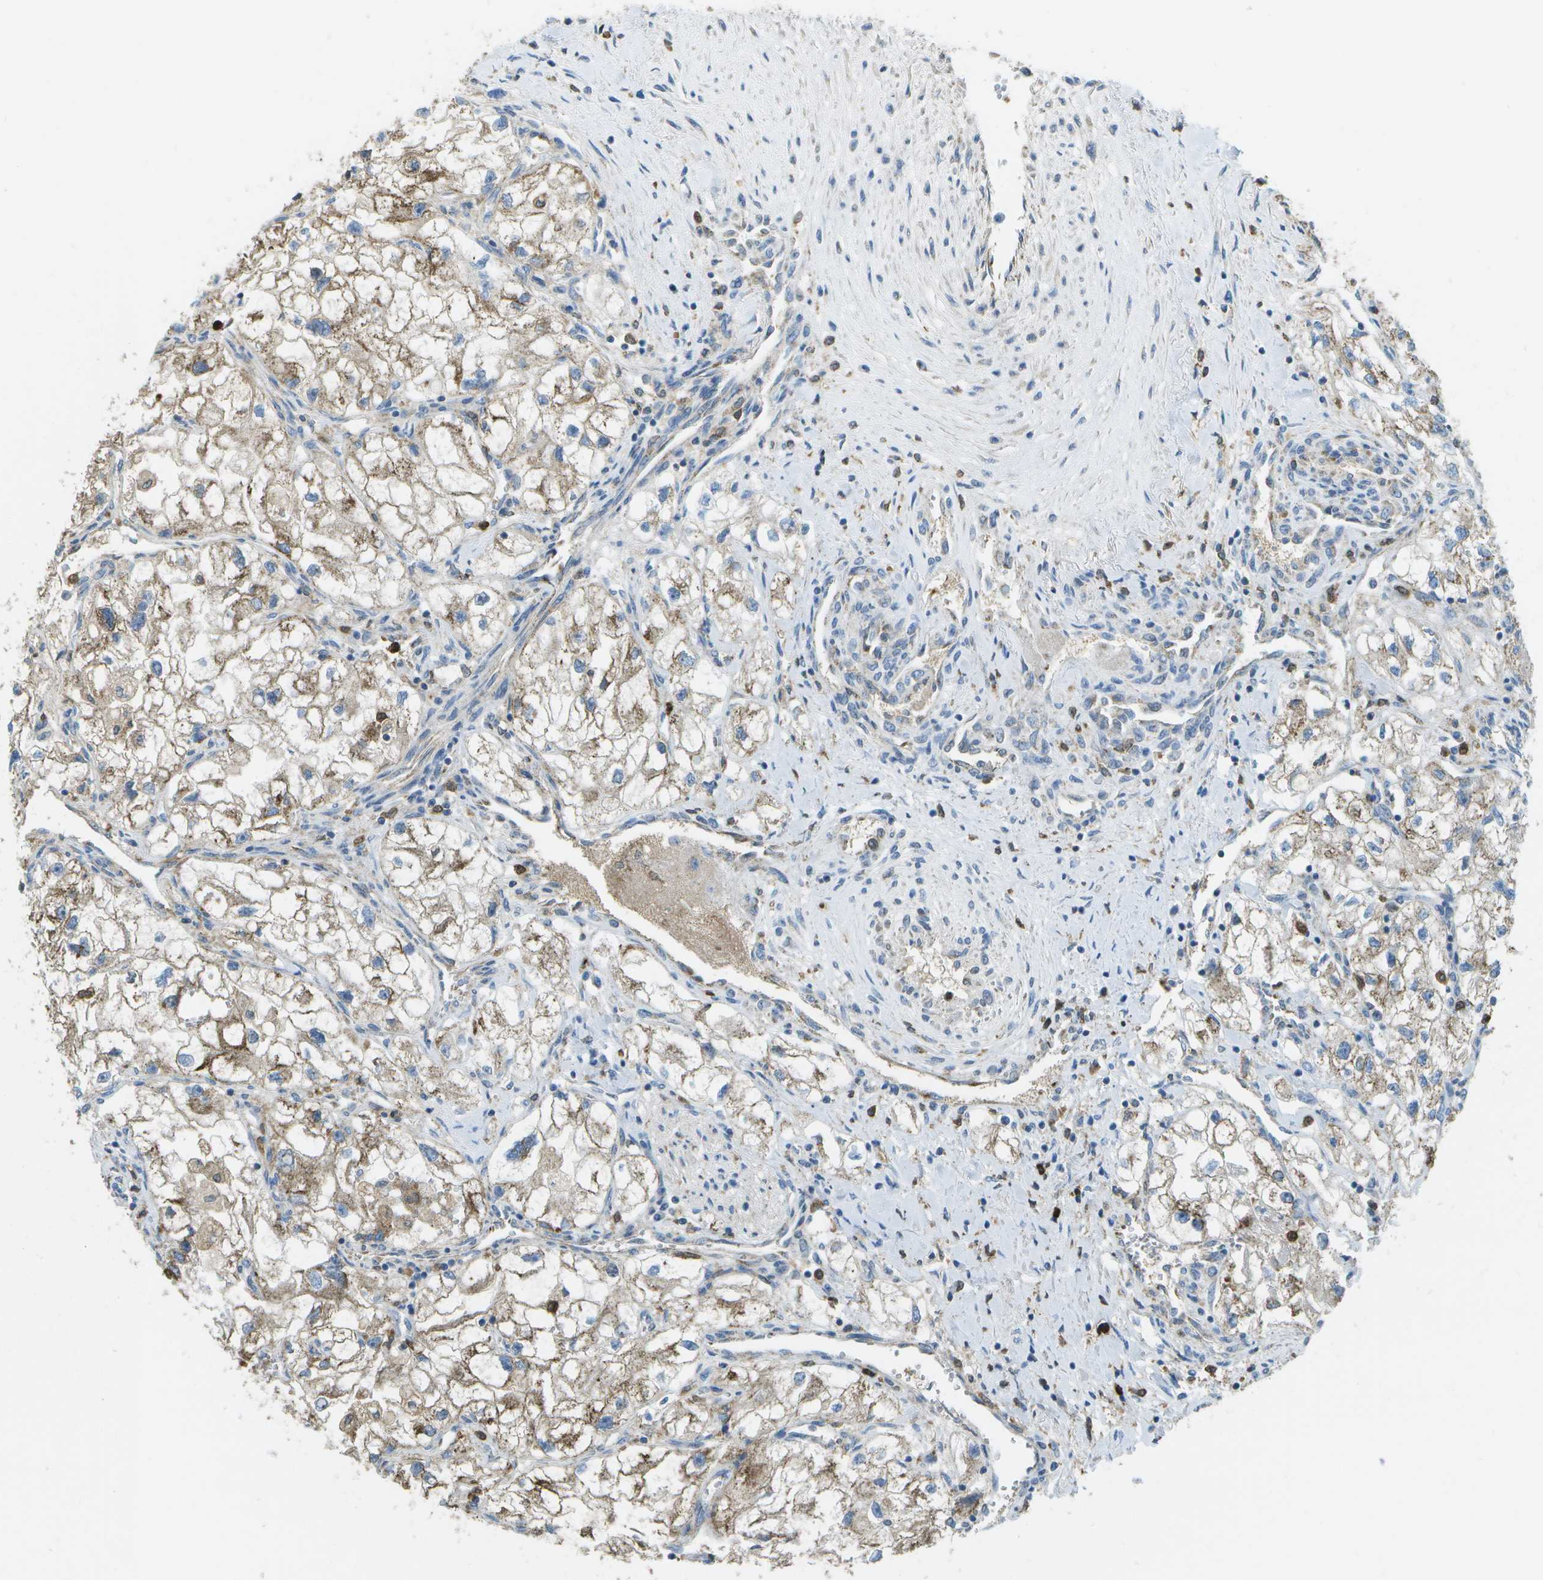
{"staining": {"intensity": "moderate", "quantity": "25%-75%", "location": "cytoplasmic/membranous"}, "tissue": "renal cancer", "cell_type": "Tumor cells", "image_type": "cancer", "snomed": [{"axis": "morphology", "description": "Adenocarcinoma, NOS"}, {"axis": "topography", "description": "Kidney"}], "caption": "This photomicrograph demonstrates IHC staining of human renal cancer (adenocarcinoma), with medium moderate cytoplasmic/membranous positivity in approximately 25%-75% of tumor cells.", "gene": "CACHD1", "patient": {"sex": "female", "age": 70}}